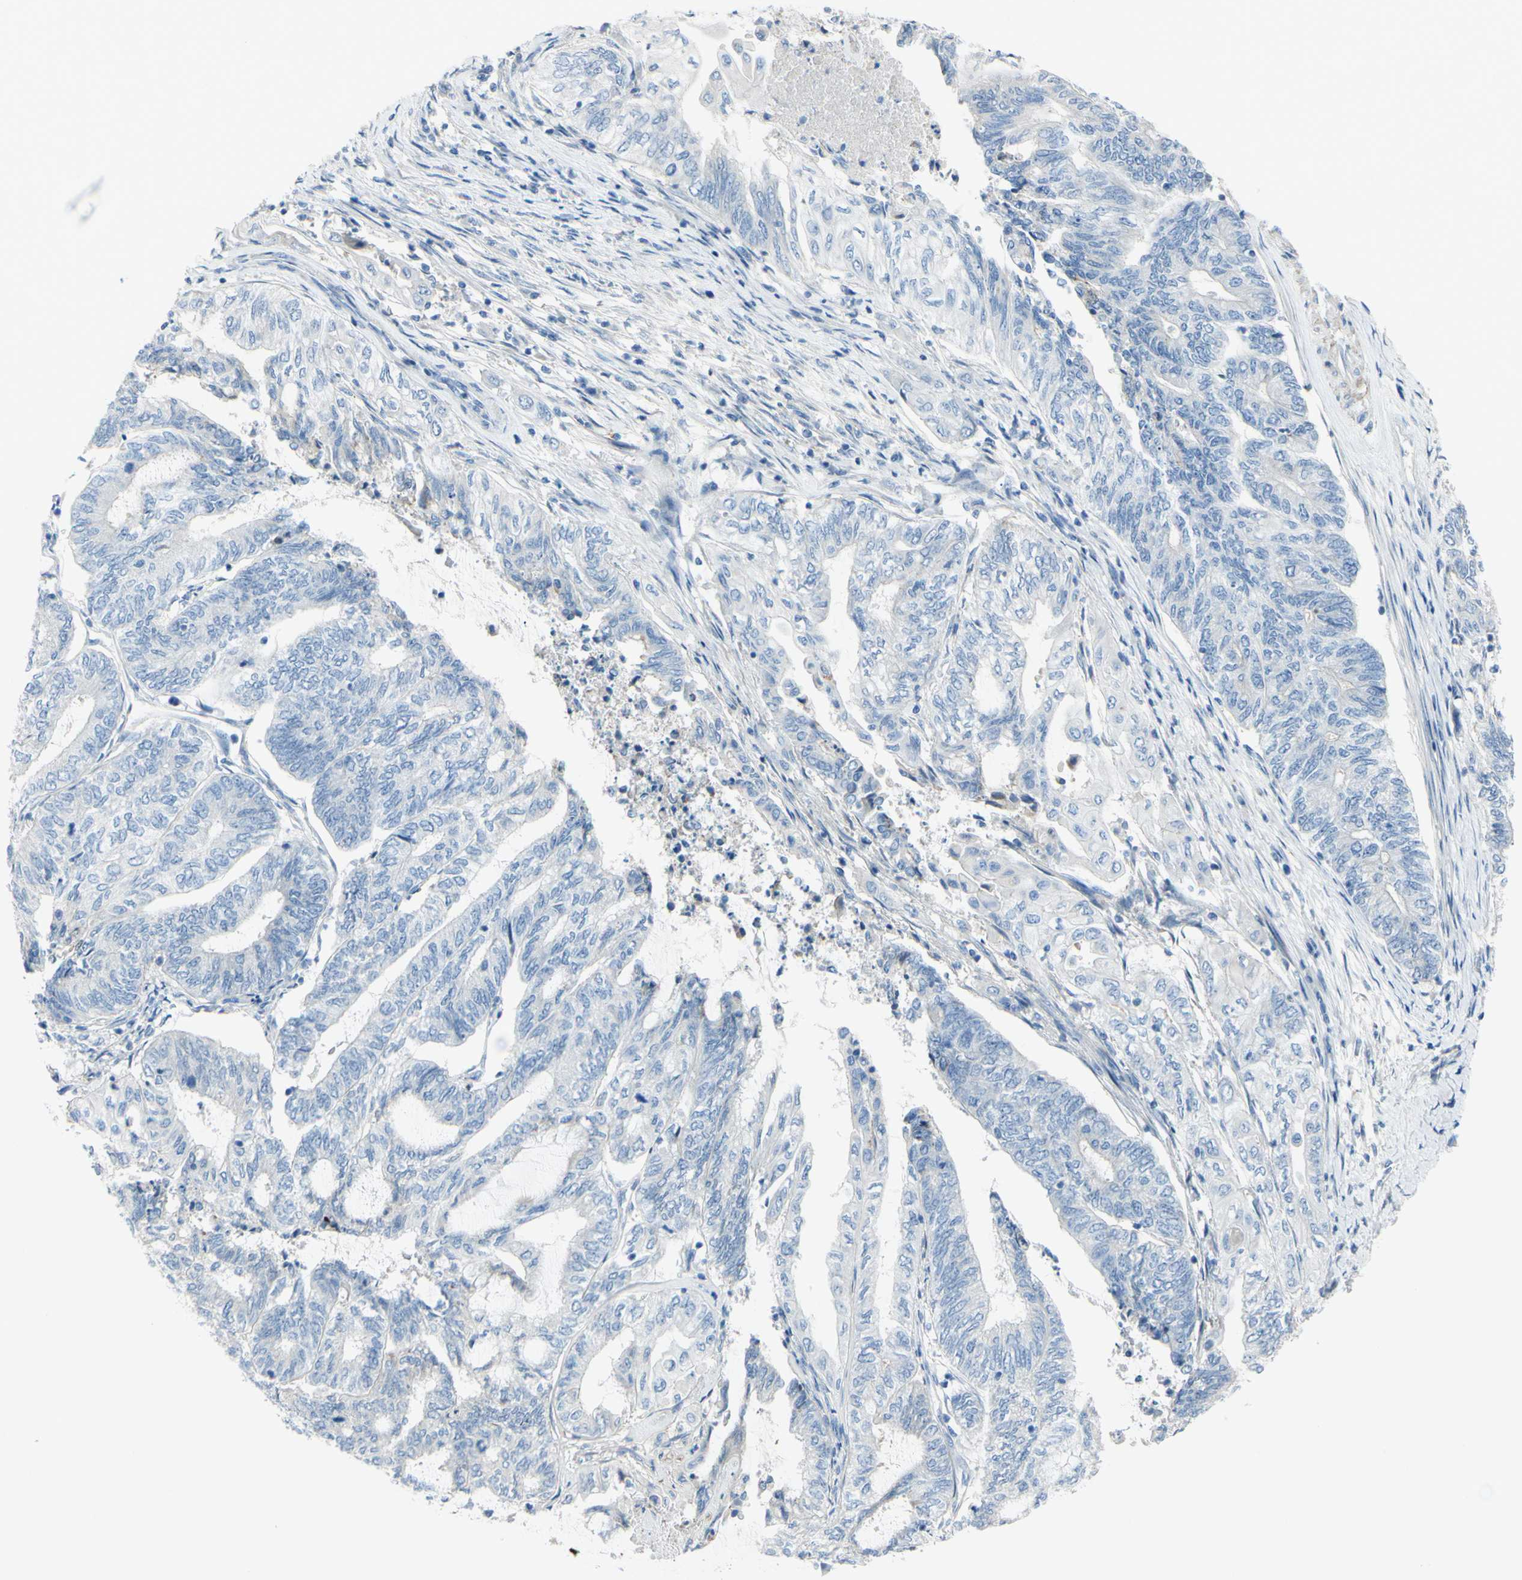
{"staining": {"intensity": "negative", "quantity": "none", "location": "none"}, "tissue": "endometrial cancer", "cell_type": "Tumor cells", "image_type": "cancer", "snomed": [{"axis": "morphology", "description": "Adenocarcinoma, NOS"}, {"axis": "topography", "description": "Uterus"}, {"axis": "topography", "description": "Endometrium"}], "caption": "Tumor cells show no significant expression in adenocarcinoma (endometrial).", "gene": "NCBP2L", "patient": {"sex": "female", "age": 70}}